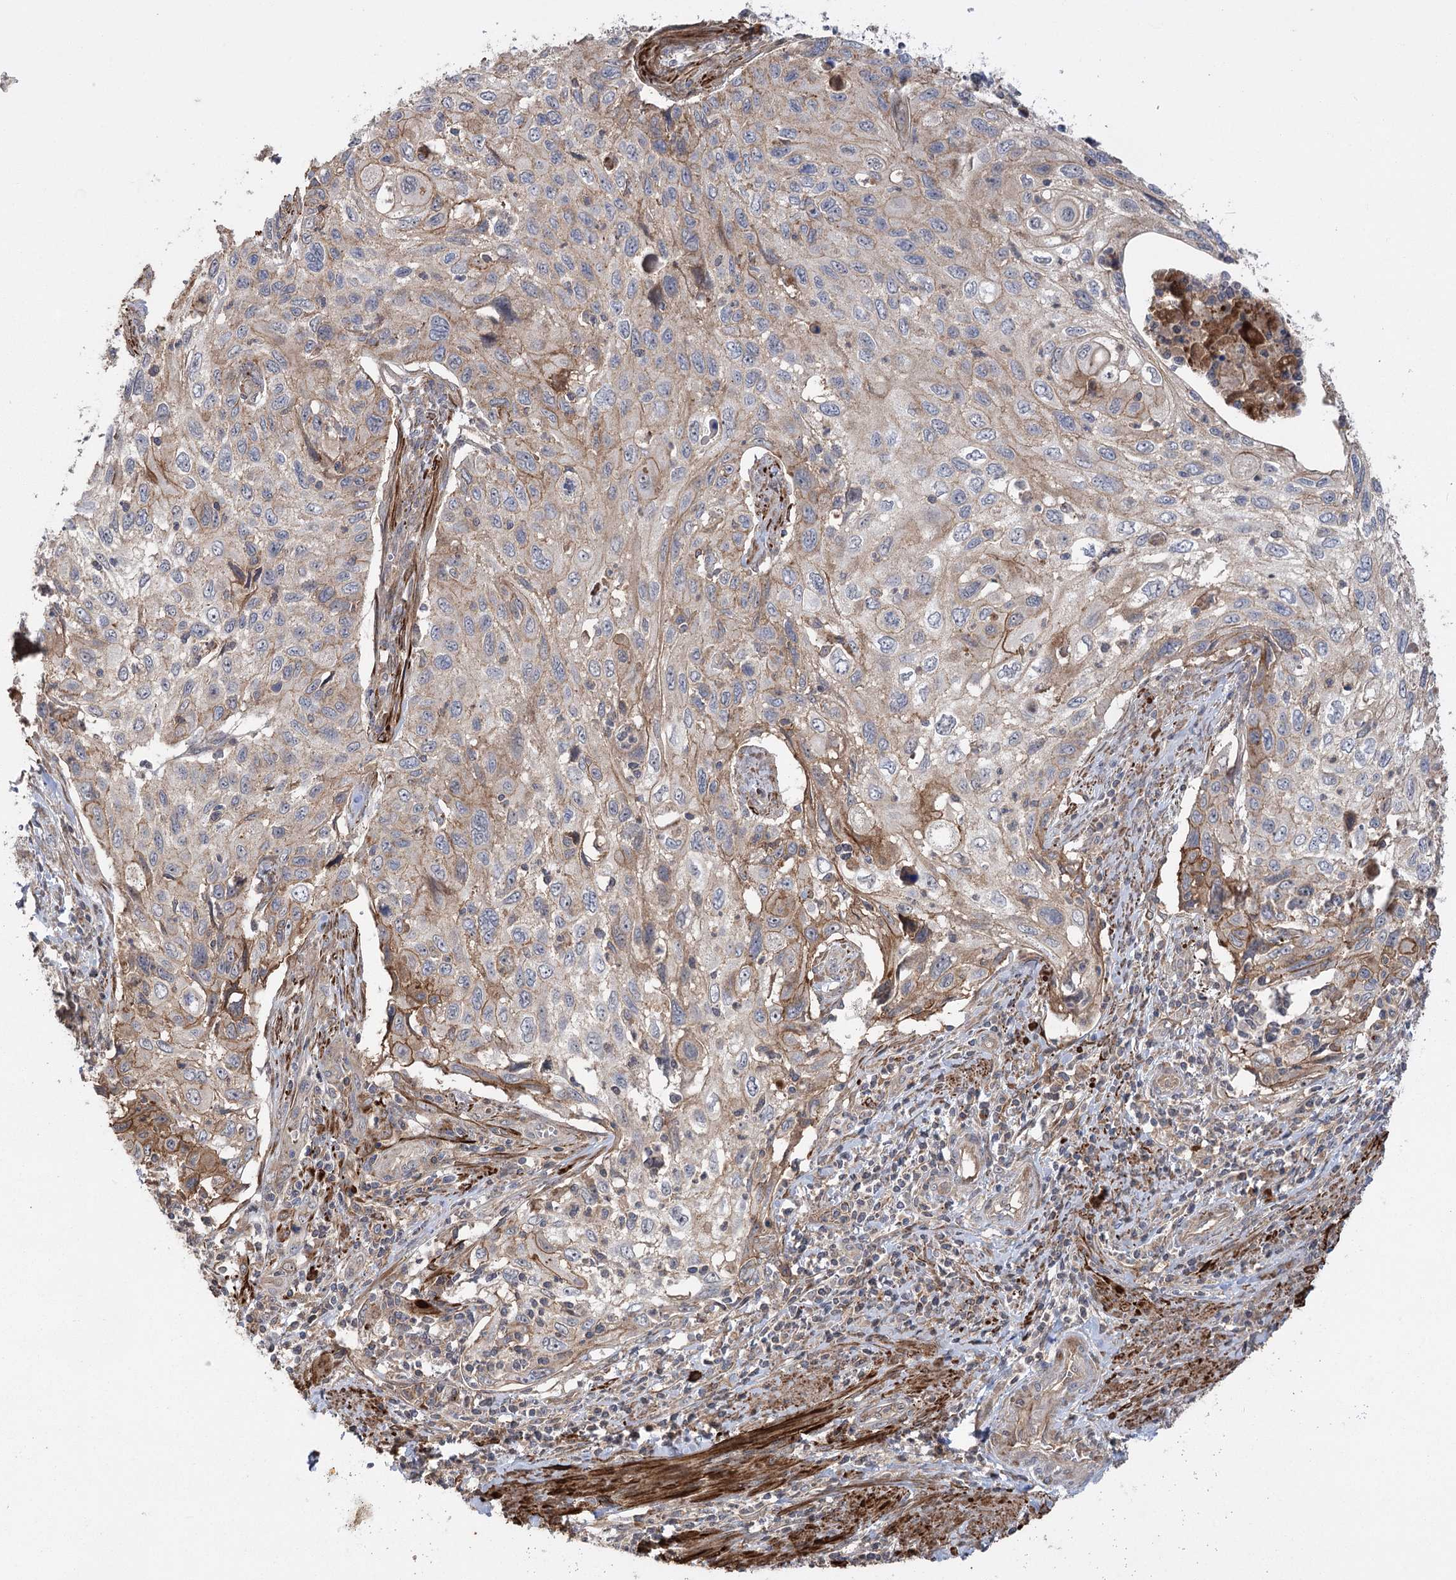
{"staining": {"intensity": "moderate", "quantity": "25%-75%", "location": "cytoplasmic/membranous"}, "tissue": "cervical cancer", "cell_type": "Tumor cells", "image_type": "cancer", "snomed": [{"axis": "morphology", "description": "Squamous cell carcinoma, NOS"}, {"axis": "topography", "description": "Cervix"}], "caption": "This histopathology image demonstrates squamous cell carcinoma (cervical) stained with IHC to label a protein in brown. The cytoplasmic/membranous of tumor cells show moderate positivity for the protein. Nuclei are counter-stained blue.", "gene": "KCNN2", "patient": {"sex": "female", "age": 70}}